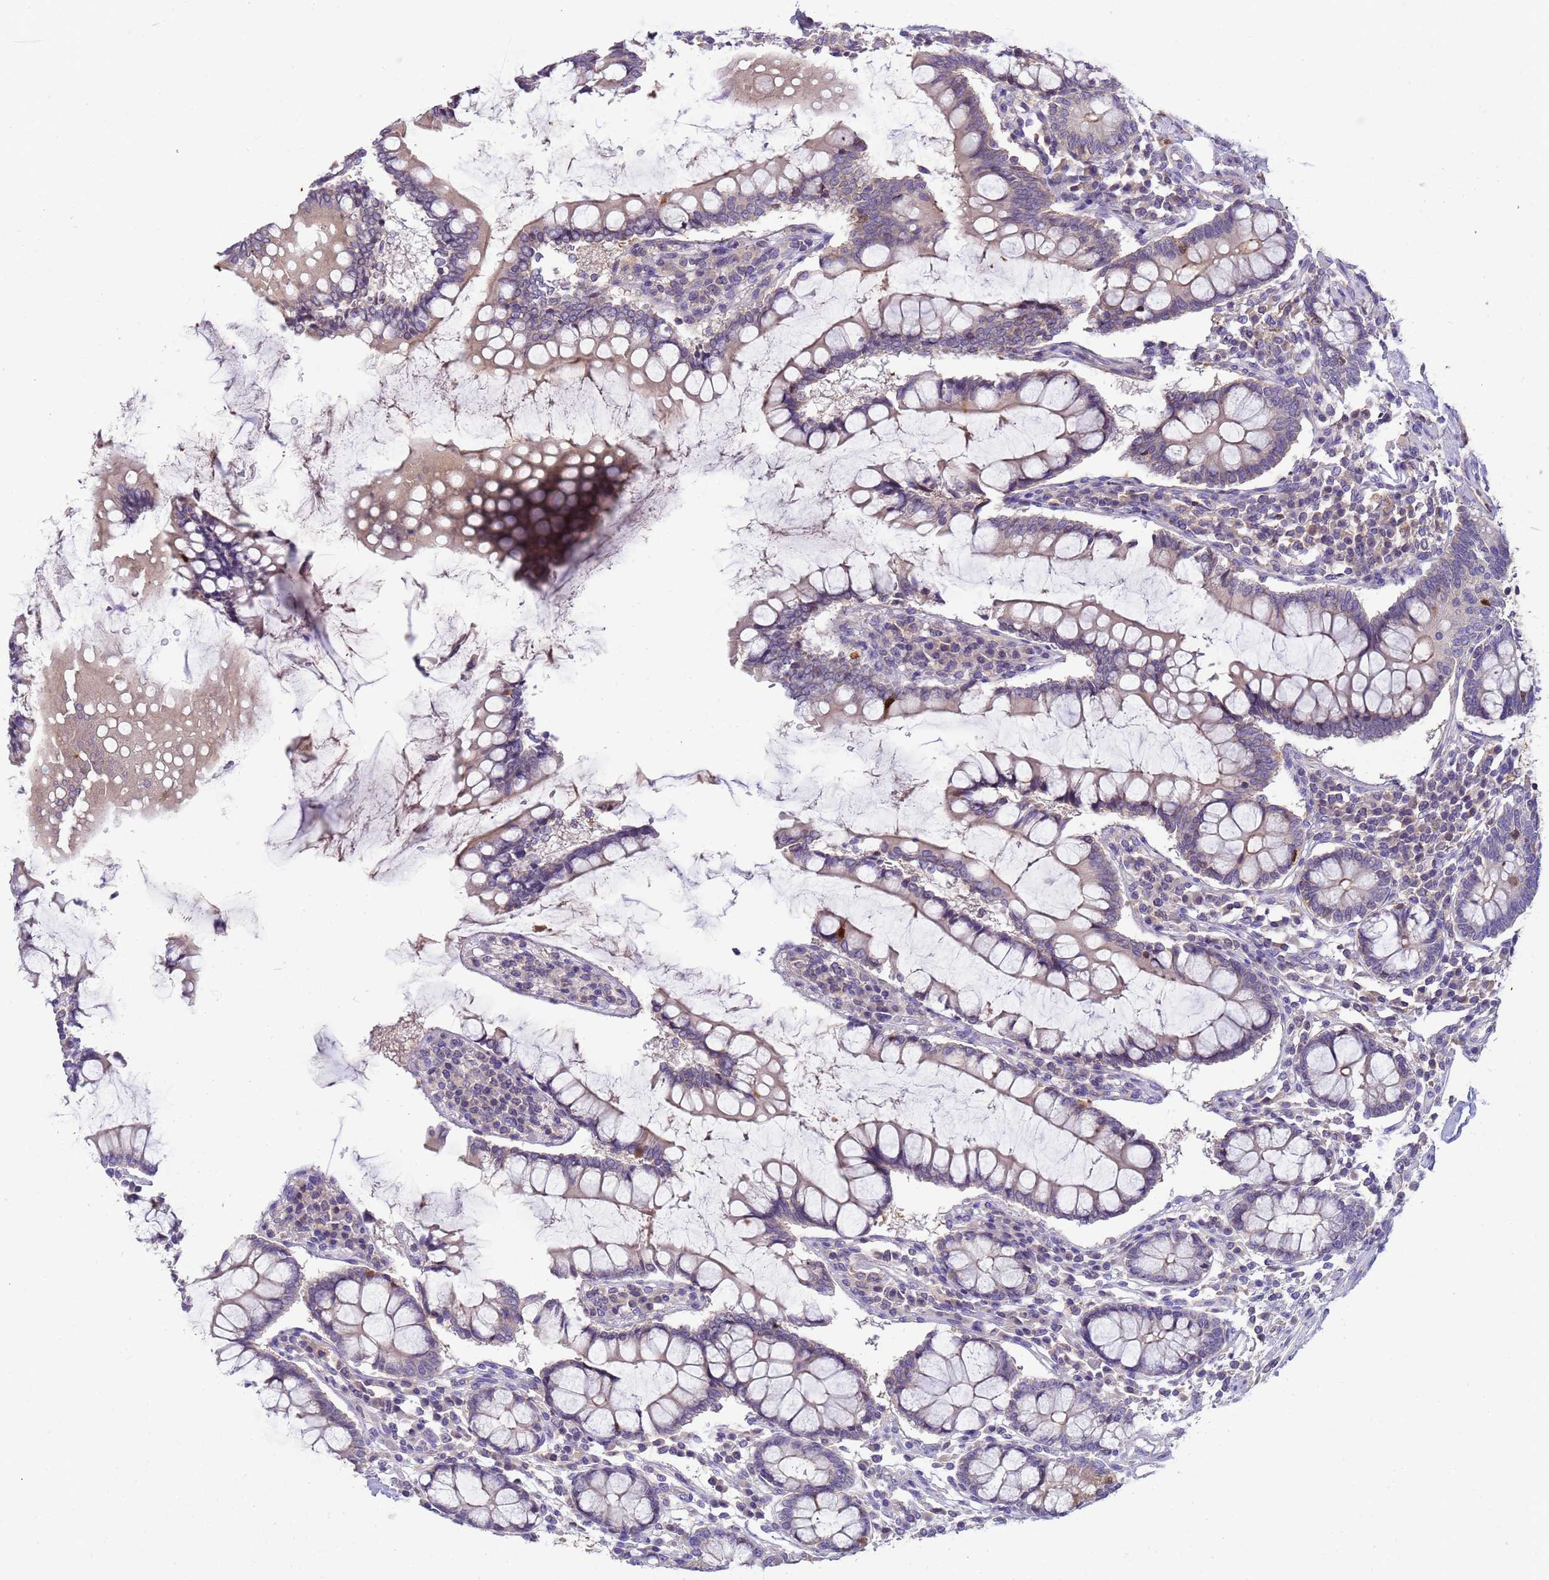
{"staining": {"intensity": "moderate", "quantity": "<25%", "location": "cytoplasmic/membranous,nuclear"}, "tissue": "colon", "cell_type": "Endothelial cells", "image_type": "normal", "snomed": [{"axis": "morphology", "description": "Normal tissue, NOS"}, {"axis": "topography", "description": "Colon"}], "caption": "Immunohistochemistry (IHC) of benign human colon shows low levels of moderate cytoplasmic/membranous,nuclear staining in approximately <25% of endothelial cells.", "gene": "PLCXD3", "patient": {"sex": "female", "age": 79}}